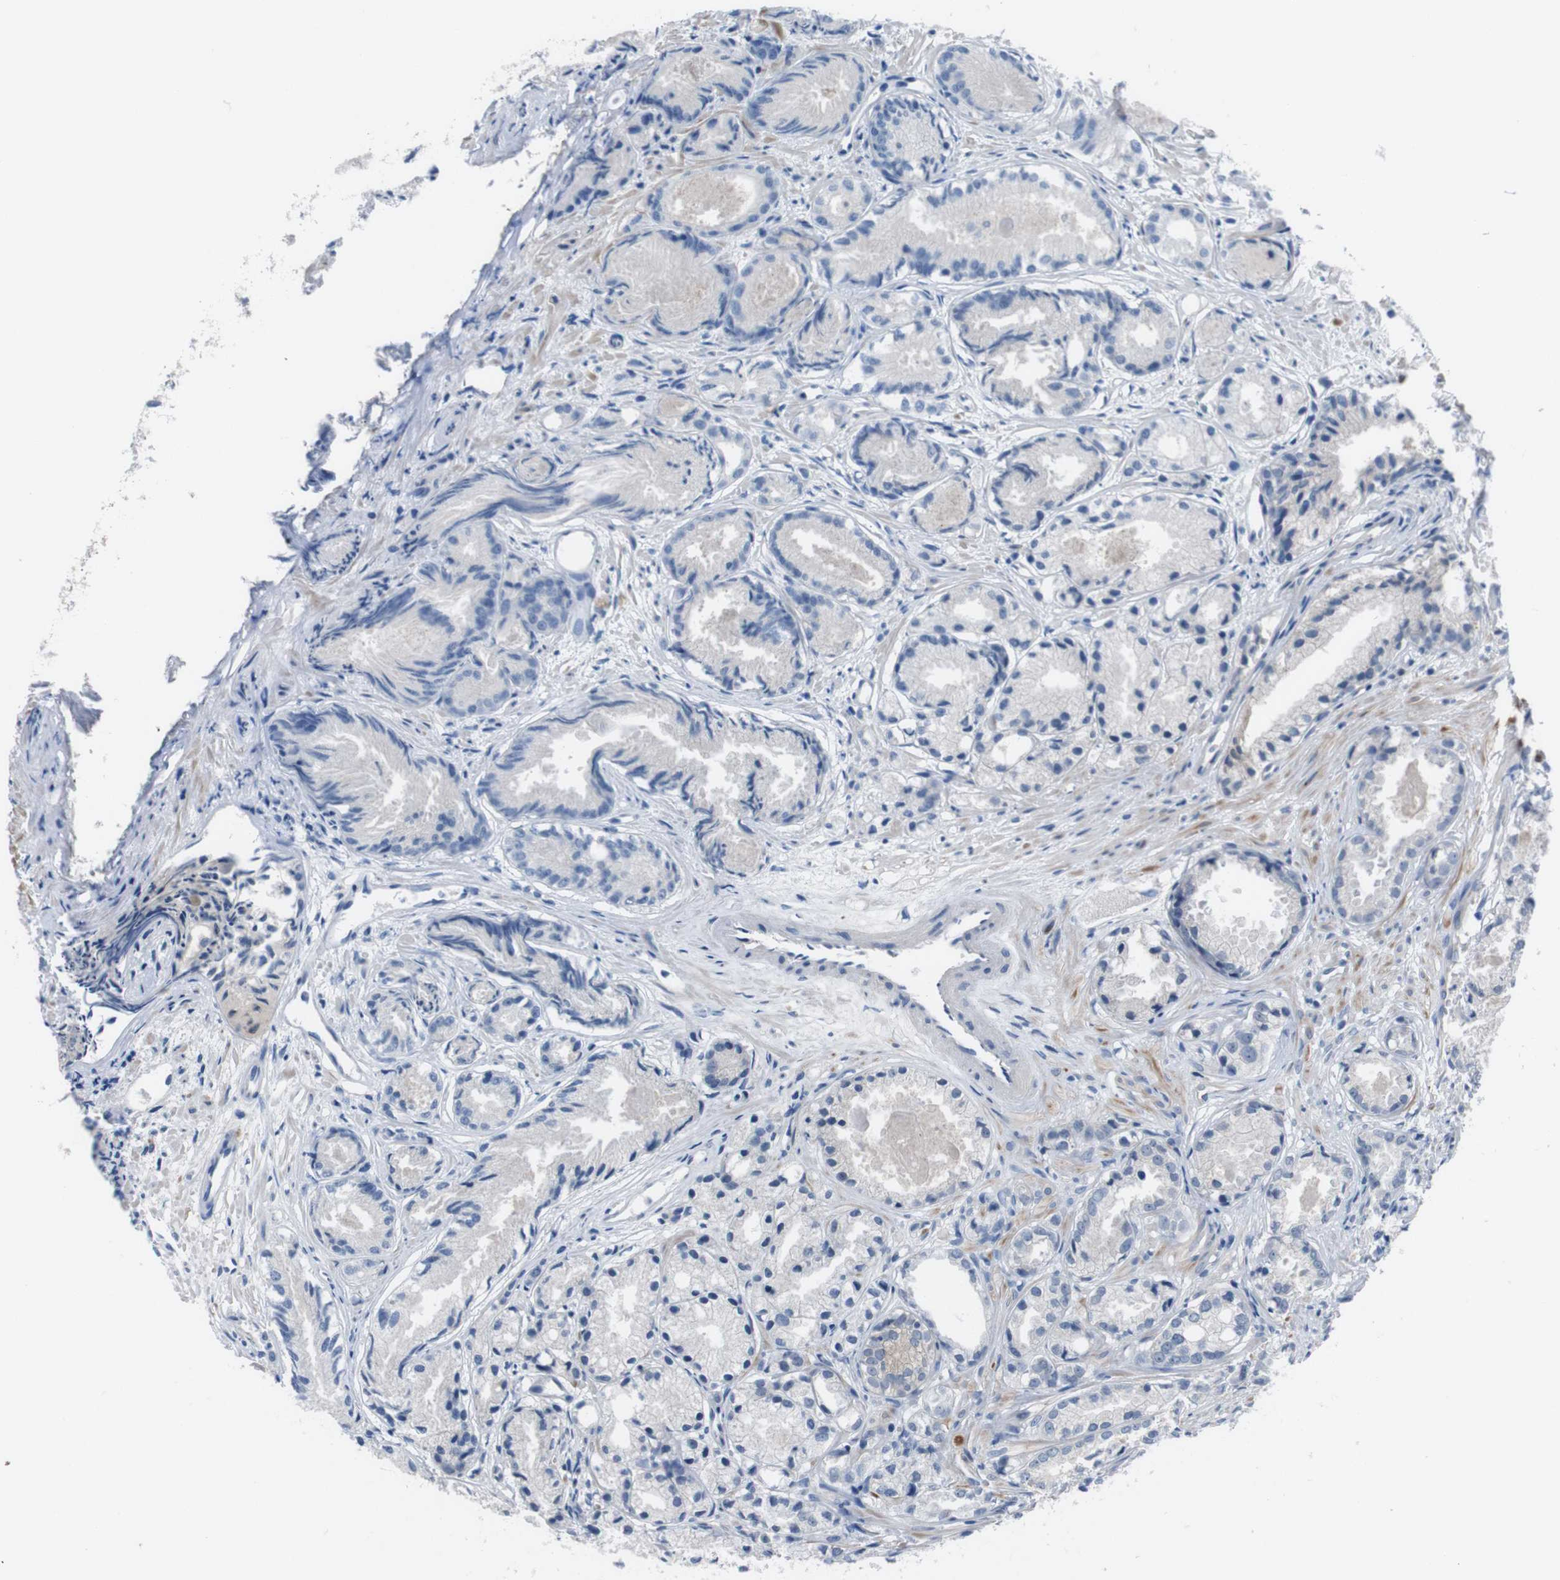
{"staining": {"intensity": "negative", "quantity": "none", "location": "none"}, "tissue": "prostate cancer", "cell_type": "Tumor cells", "image_type": "cancer", "snomed": [{"axis": "morphology", "description": "Adenocarcinoma, Low grade"}, {"axis": "topography", "description": "Prostate"}], "caption": "DAB immunohistochemical staining of human adenocarcinoma (low-grade) (prostate) shows no significant staining in tumor cells. (Immunohistochemistry (ihc), brightfield microscopy, high magnification).", "gene": "CDH22", "patient": {"sex": "male", "age": 72}}